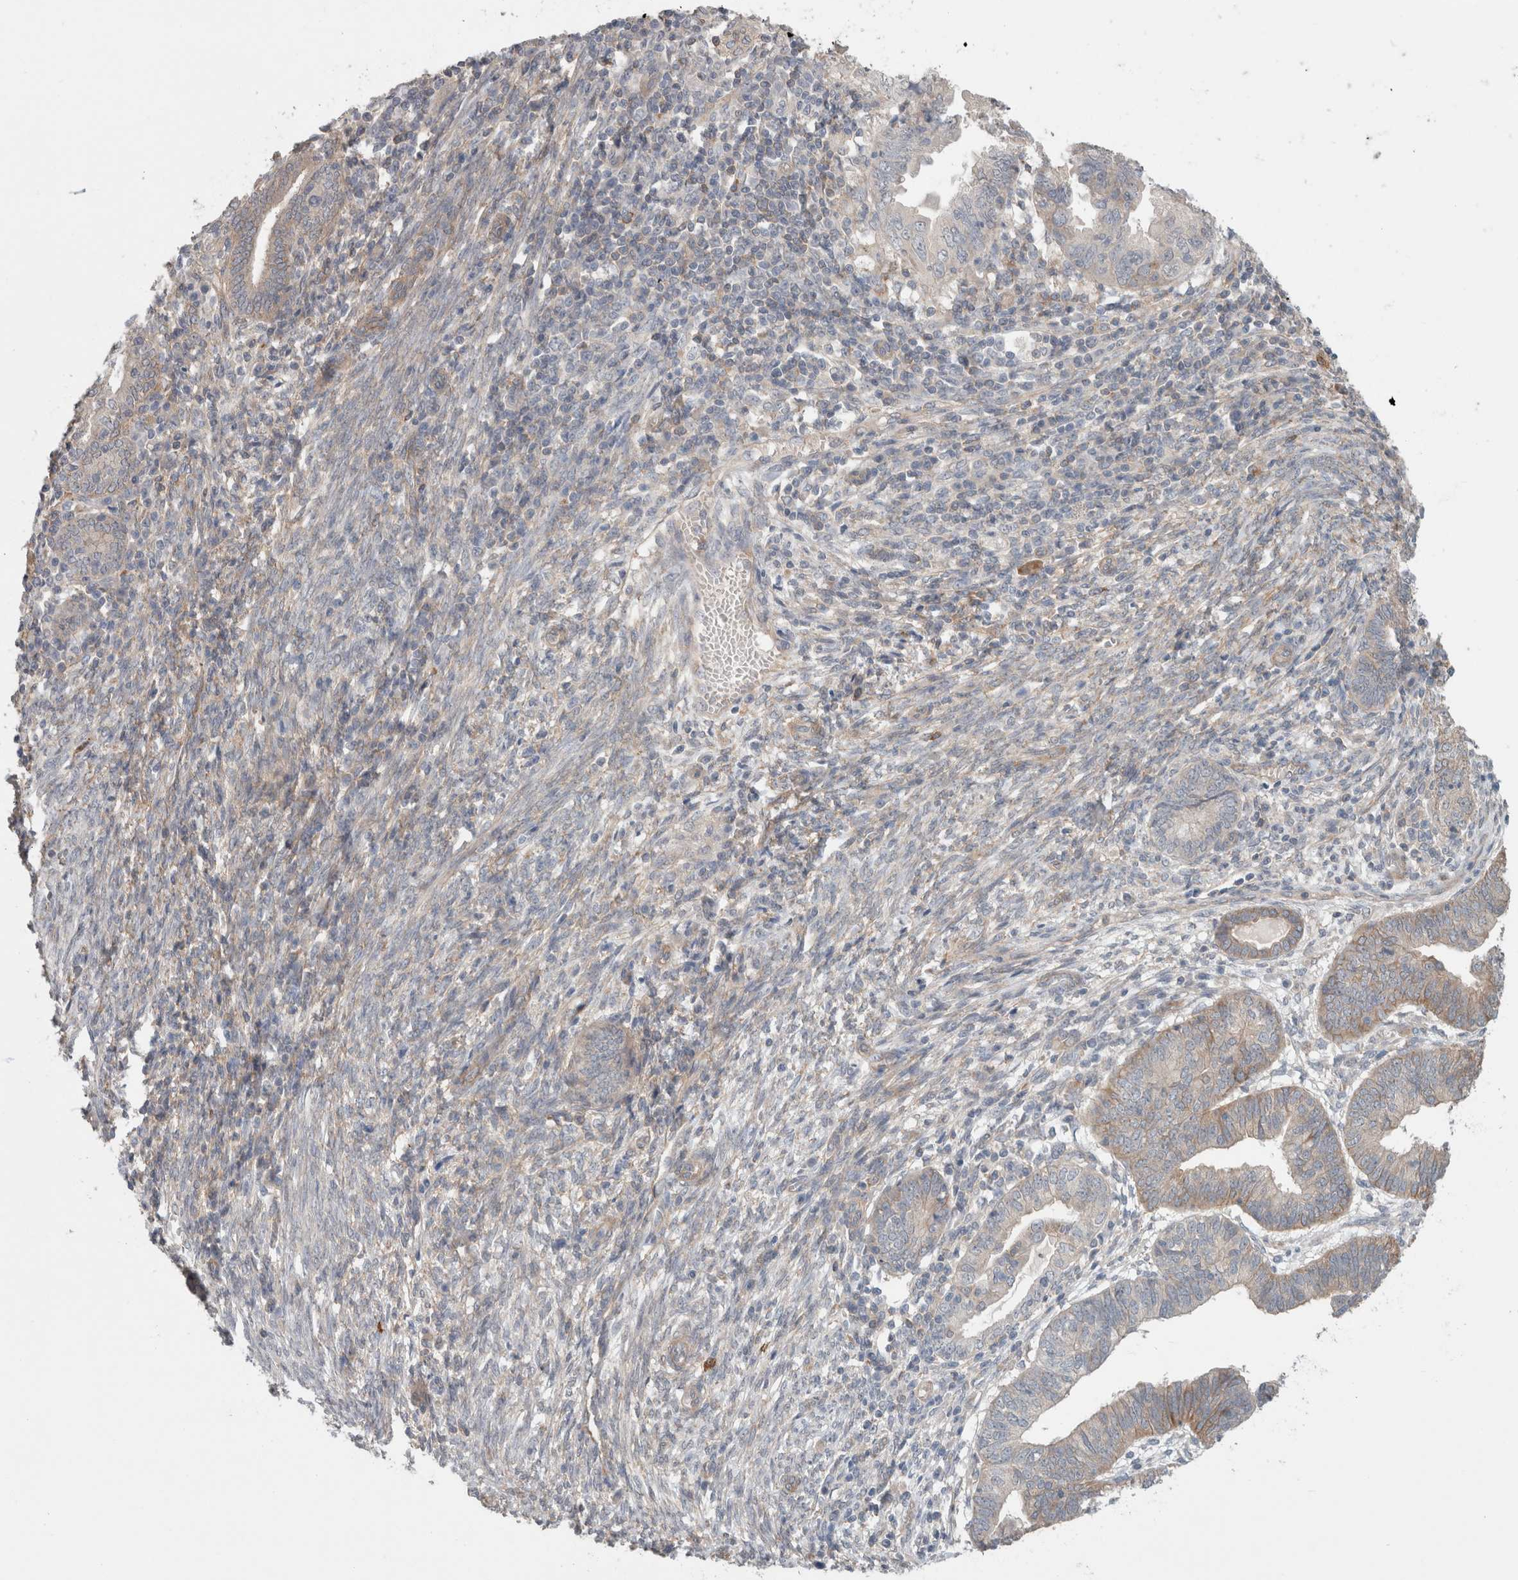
{"staining": {"intensity": "weak", "quantity": "<25%", "location": "cytoplasmic/membranous"}, "tissue": "endometrial cancer", "cell_type": "Tumor cells", "image_type": "cancer", "snomed": [{"axis": "morphology", "description": "Adenocarcinoma, NOS"}, {"axis": "topography", "description": "Uterus"}], "caption": "Adenocarcinoma (endometrial) stained for a protein using IHC shows no positivity tumor cells.", "gene": "RASAL2", "patient": {"sex": "female", "age": 77}}